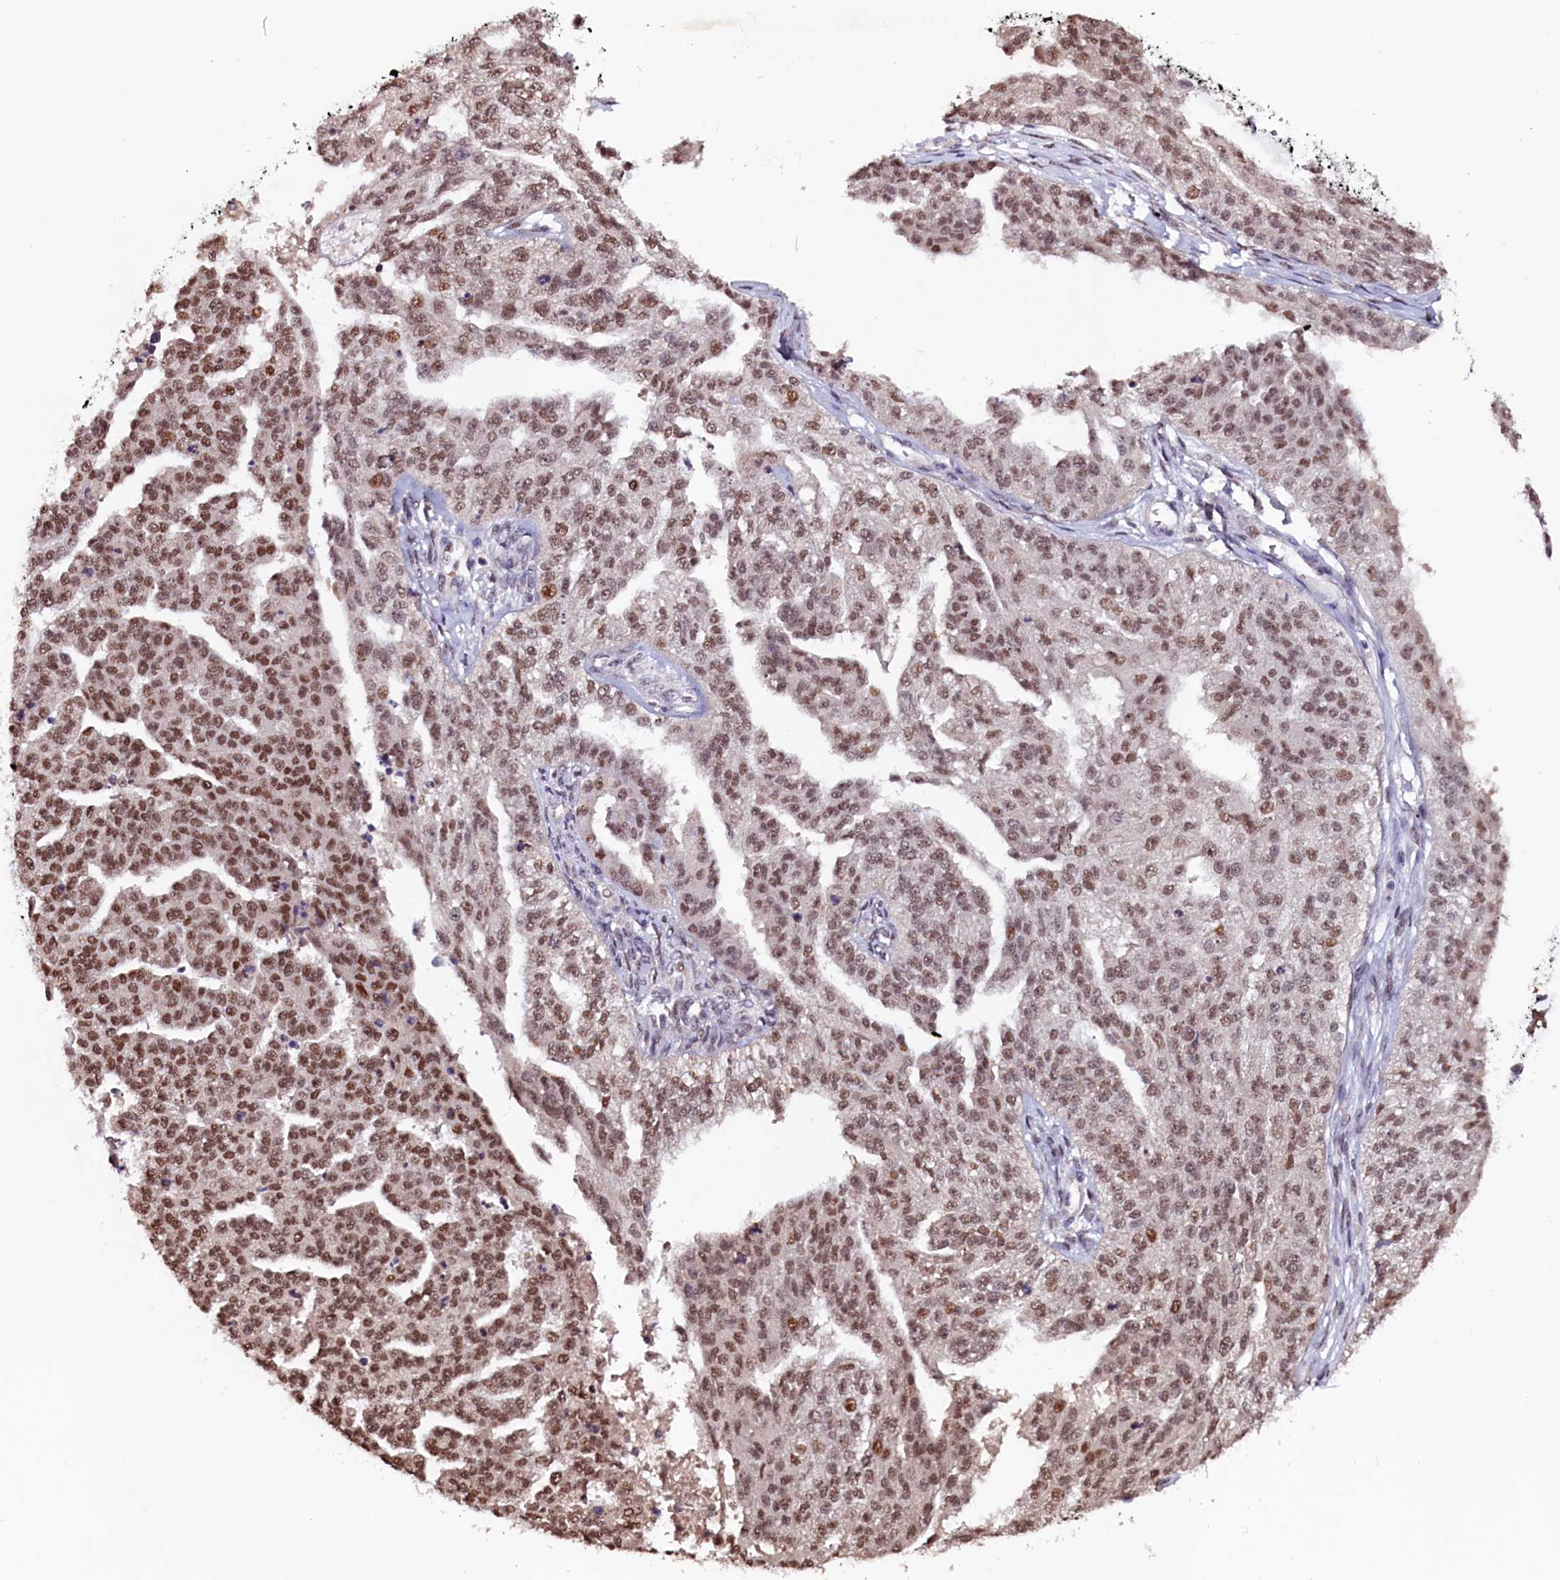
{"staining": {"intensity": "moderate", "quantity": ">75%", "location": "nuclear"}, "tissue": "ovarian cancer", "cell_type": "Tumor cells", "image_type": "cancer", "snomed": [{"axis": "morphology", "description": "Cystadenocarcinoma, serous, NOS"}, {"axis": "topography", "description": "Ovary"}], "caption": "This micrograph demonstrates immunohistochemistry (IHC) staining of ovarian cancer (serous cystadenocarcinoma), with medium moderate nuclear staining in about >75% of tumor cells.", "gene": "RNMT", "patient": {"sex": "female", "age": 58}}